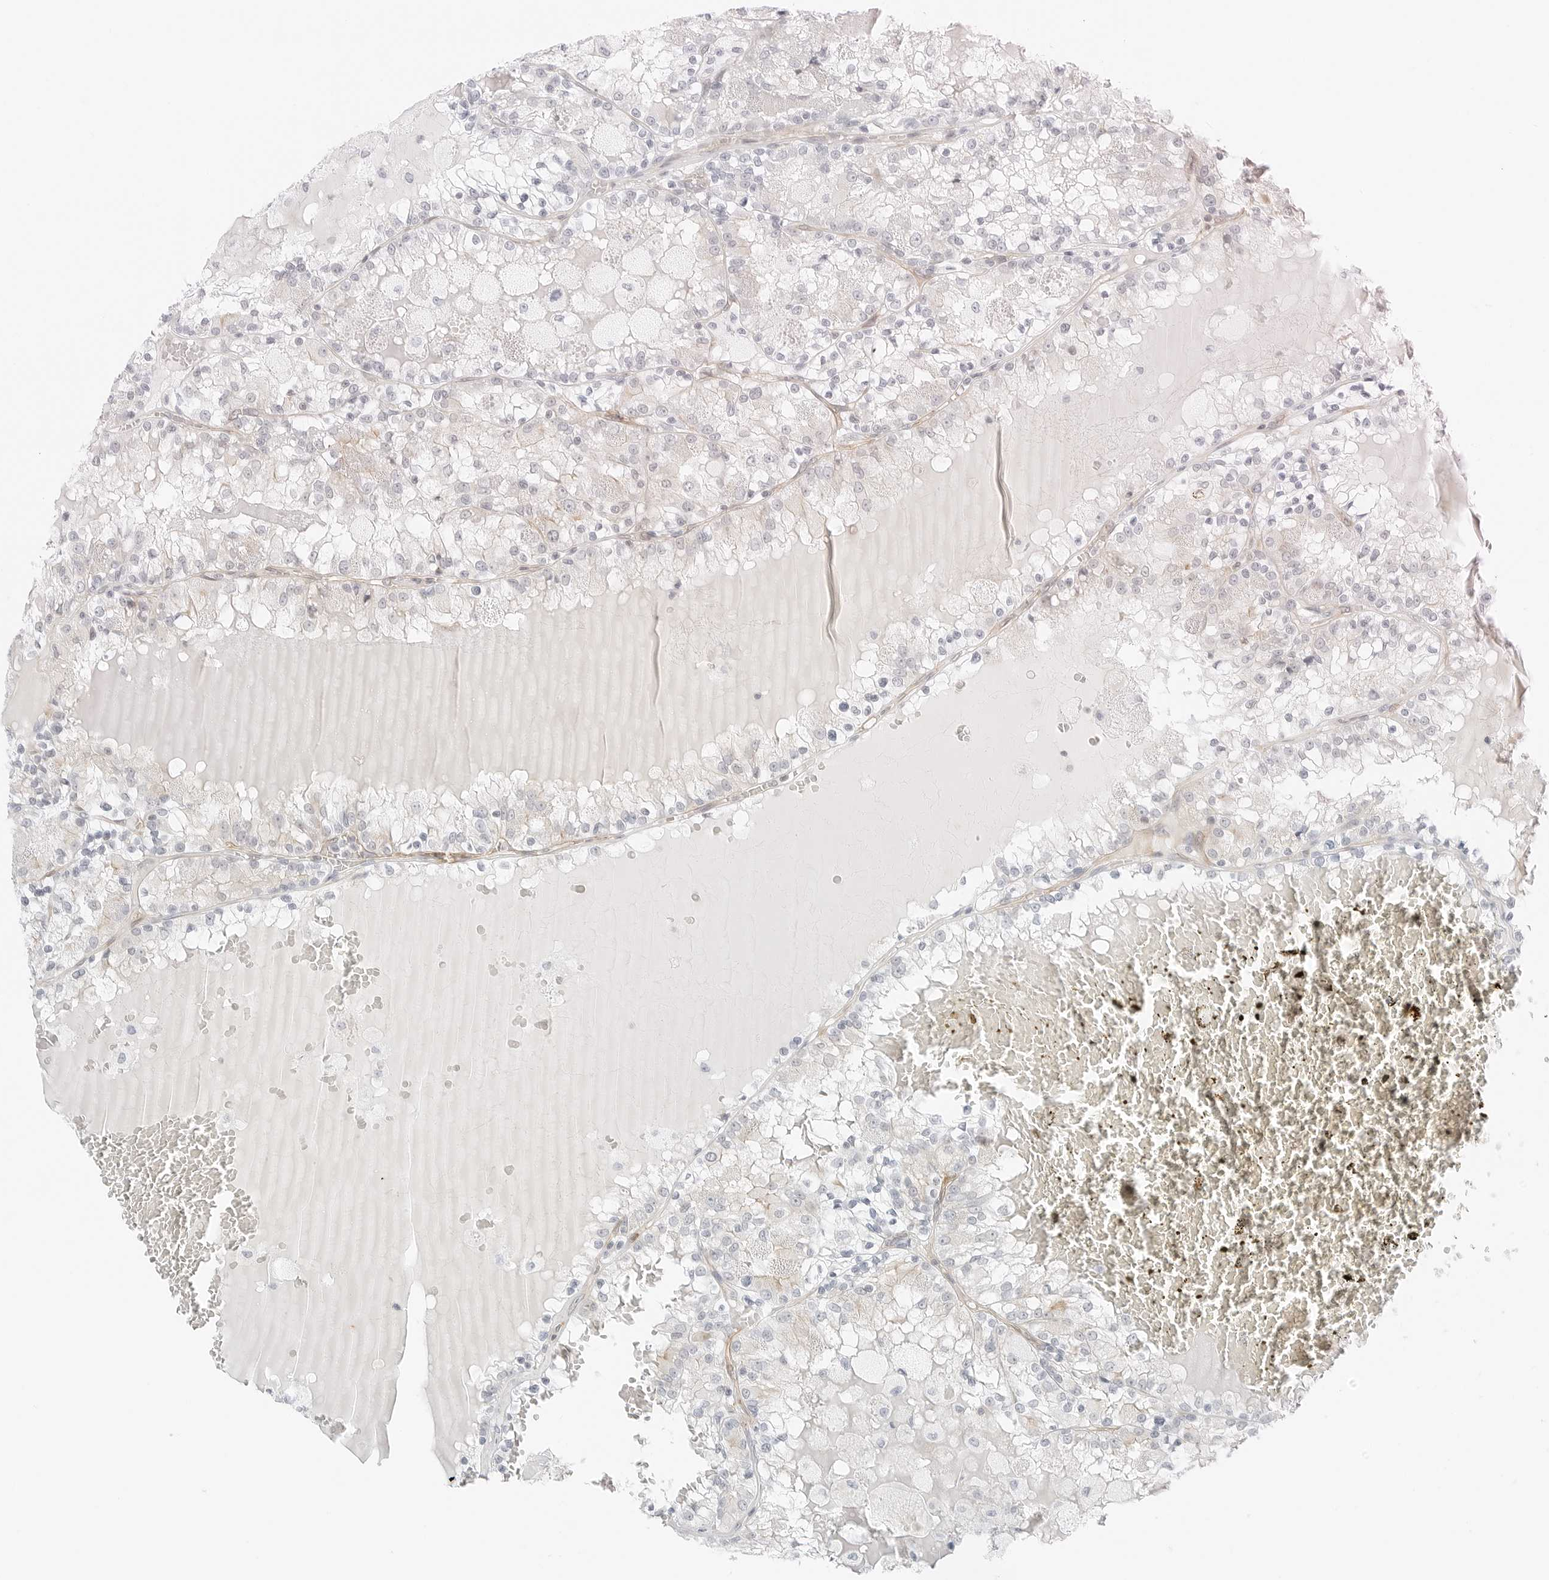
{"staining": {"intensity": "negative", "quantity": "none", "location": "none"}, "tissue": "renal cancer", "cell_type": "Tumor cells", "image_type": "cancer", "snomed": [{"axis": "morphology", "description": "Adenocarcinoma, NOS"}, {"axis": "topography", "description": "Kidney"}], "caption": "IHC image of neoplastic tissue: renal adenocarcinoma stained with DAB (3,3'-diaminobenzidine) exhibits no significant protein staining in tumor cells.", "gene": "IQCC", "patient": {"sex": "female", "age": 56}}